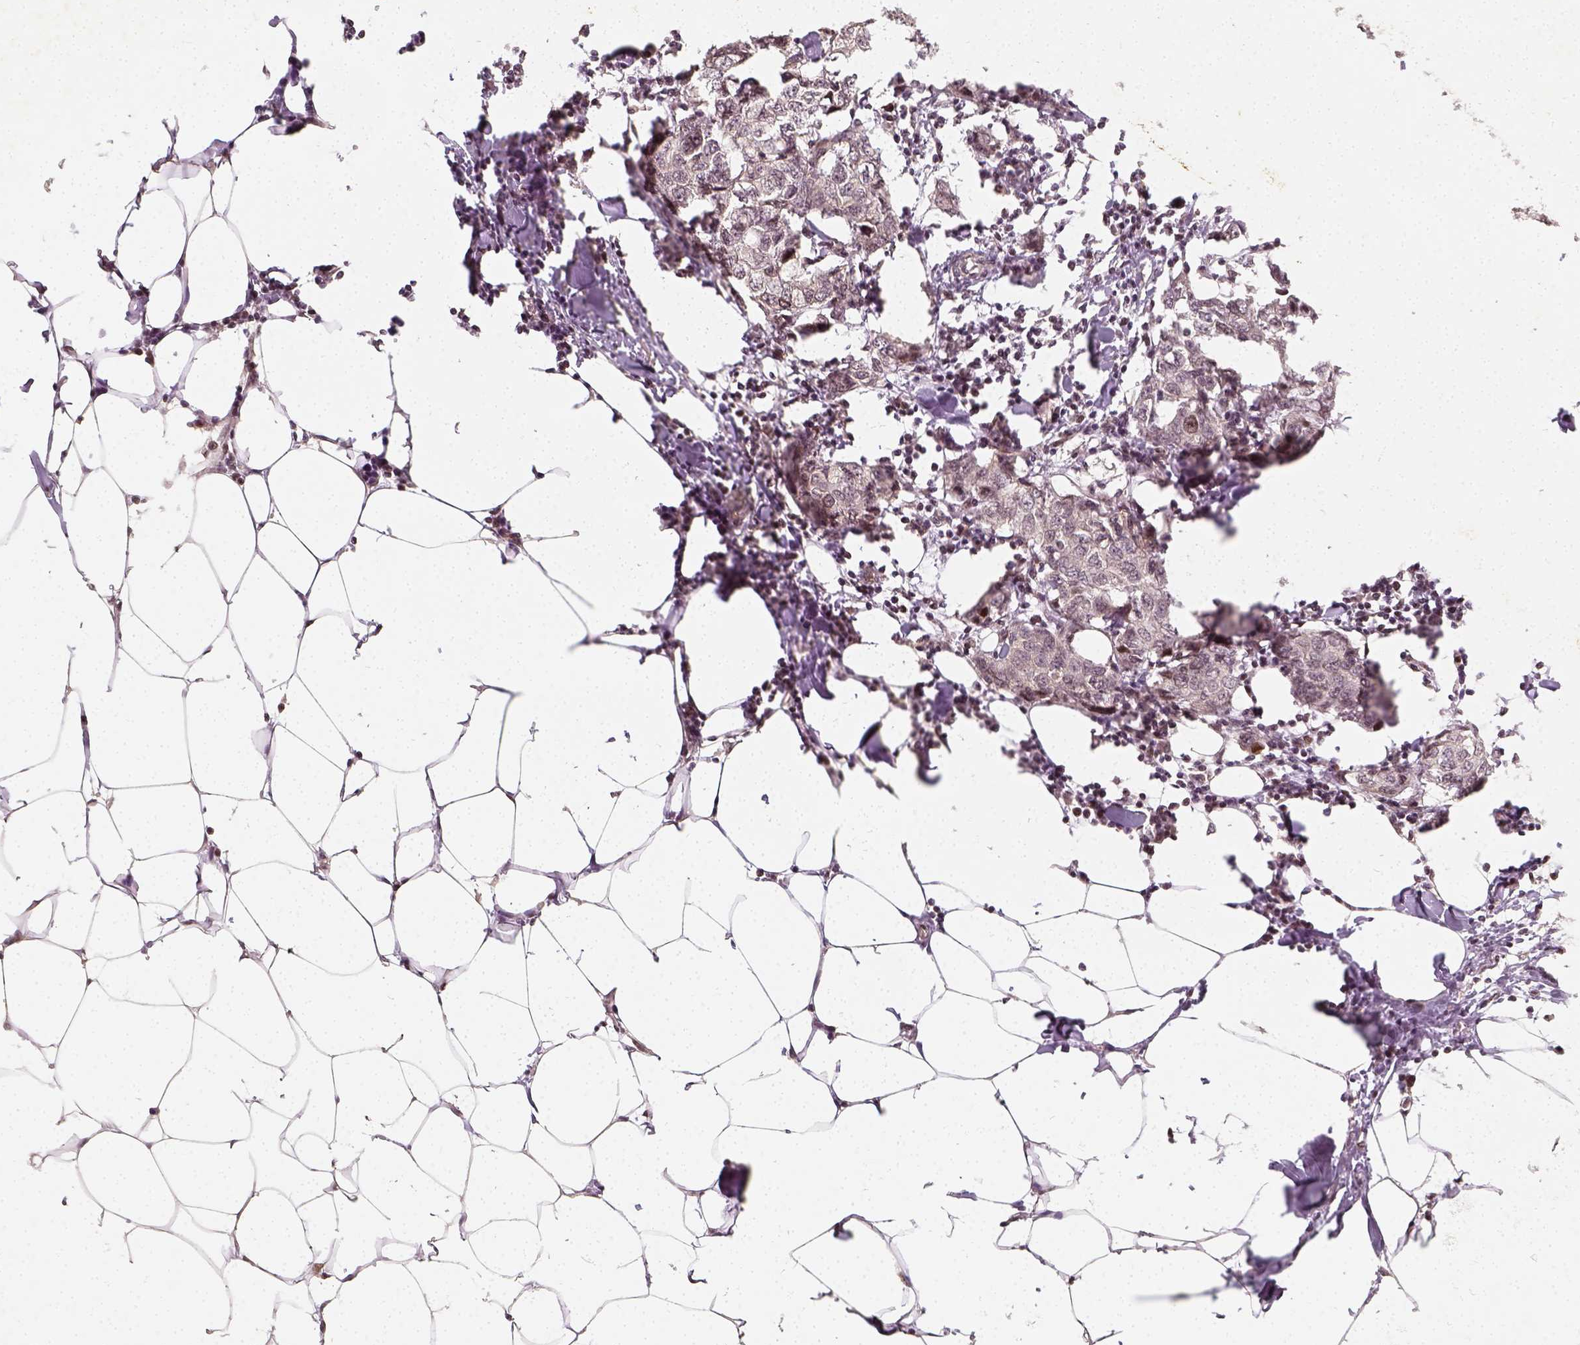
{"staining": {"intensity": "negative", "quantity": "none", "location": "none"}, "tissue": "breast cancer", "cell_type": "Tumor cells", "image_type": "cancer", "snomed": [{"axis": "morphology", "description": "Duct carcinoma"}, {"axis": "topography", "description": "Breast"}], "caption": "There is no significant expression in tumor cells of breast cancer (intraductal carcinoma).", "gene": "ZMAT3", "patient": {"sex": "female", "age": 27}}